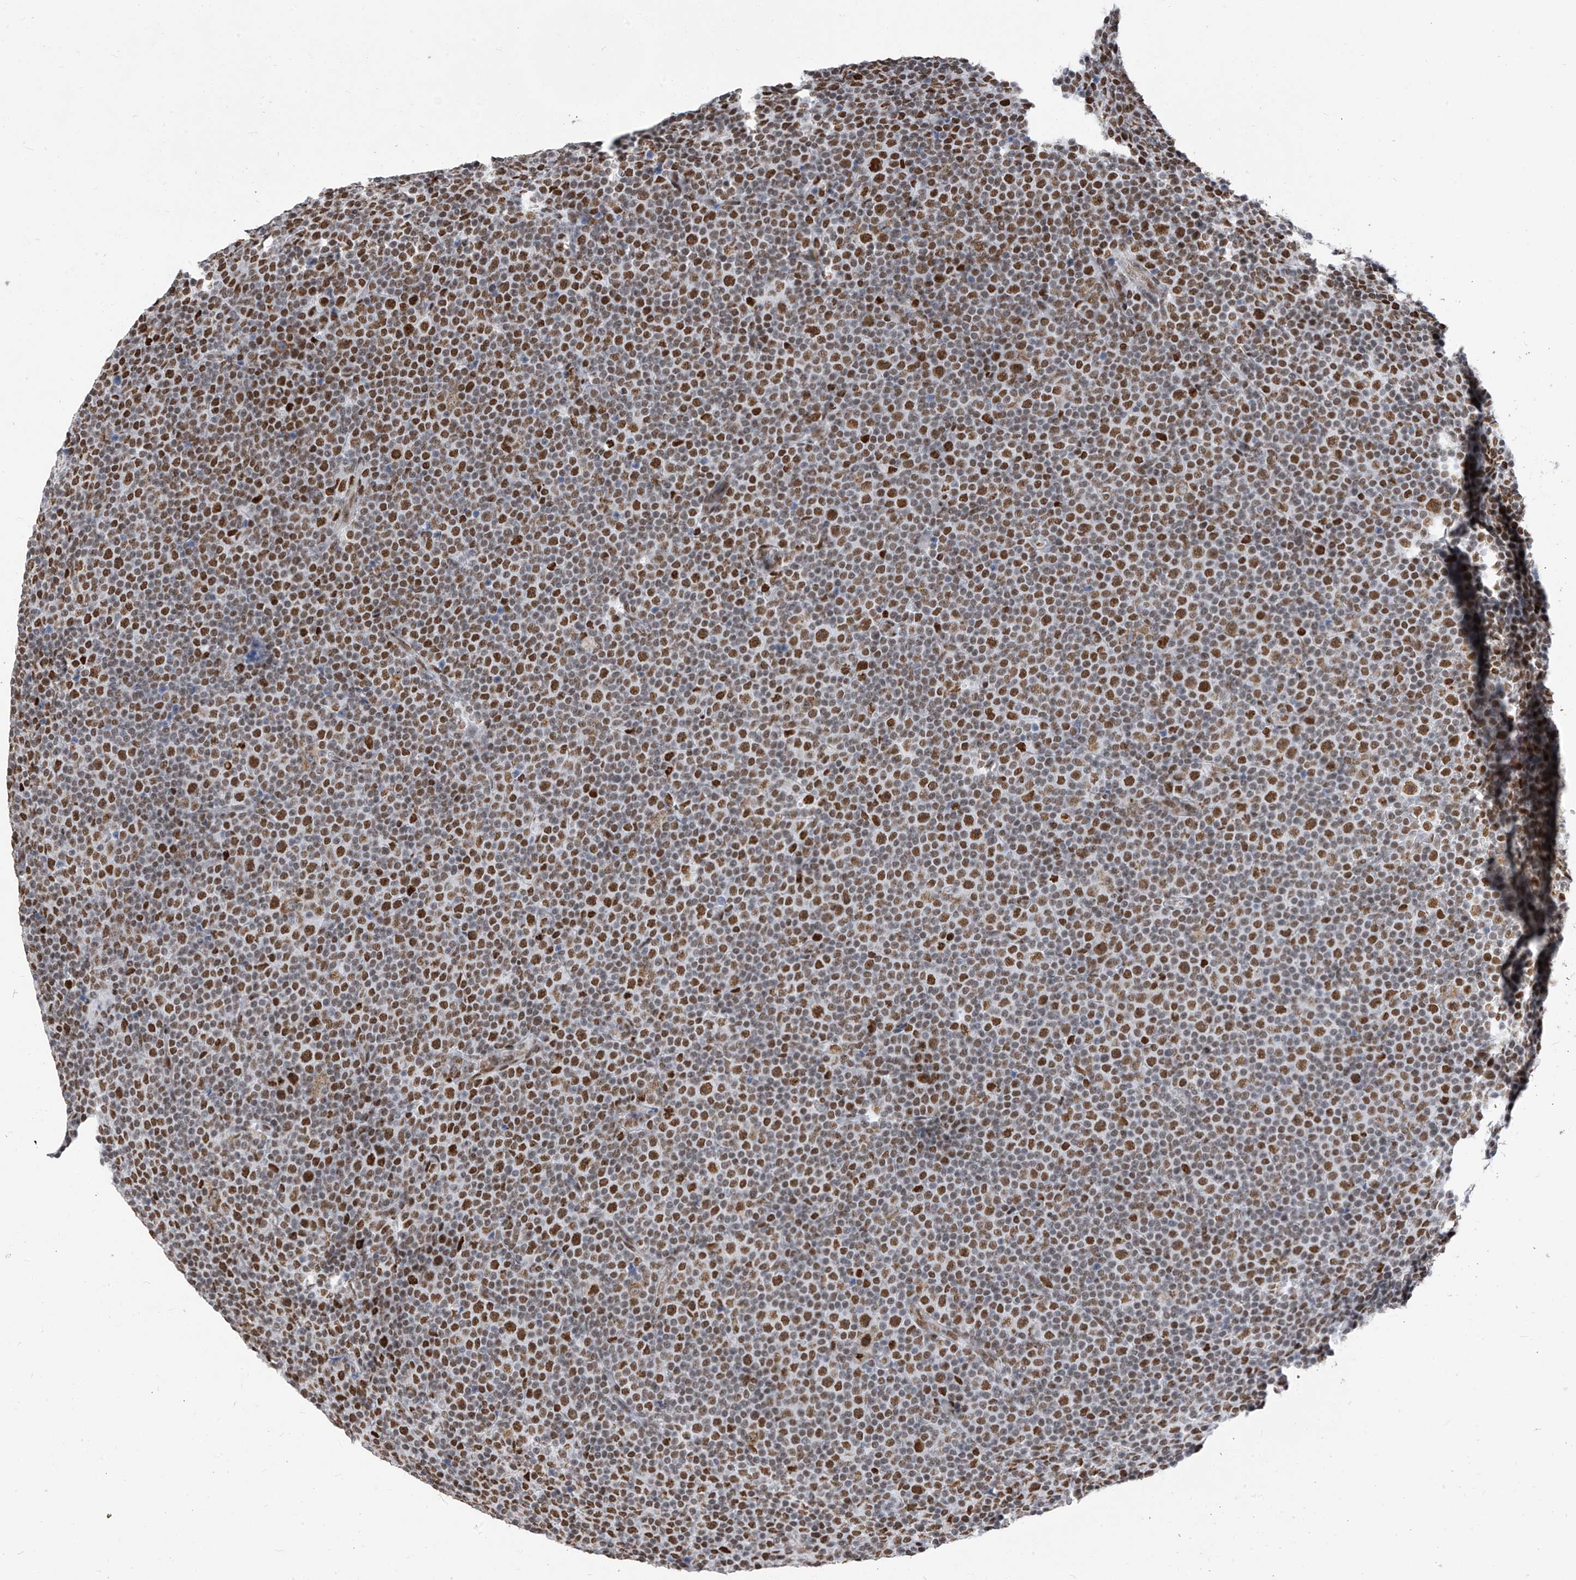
{"staining": {"intensity": "strong", "quantity": ">75%", "location": "nuclear"}, "tissue": "lymphoma", "cell_type": "Tumor cells", "image_type": "cancer", "snomed": [{"axis": "morphology", "description": "Malignant lymphoma, non-Hodgkin's type, Low grade"}, {"axis": "topography", "description": "Lymph node"}], "caption": "This photomicrograph shows immunohistochemistry staining of lymphoma, with high strong nuclear positivity in approximately >75% of tumor cells.", "gene": "KHSRP", "patient": {"sex": "female", "age": 67}}